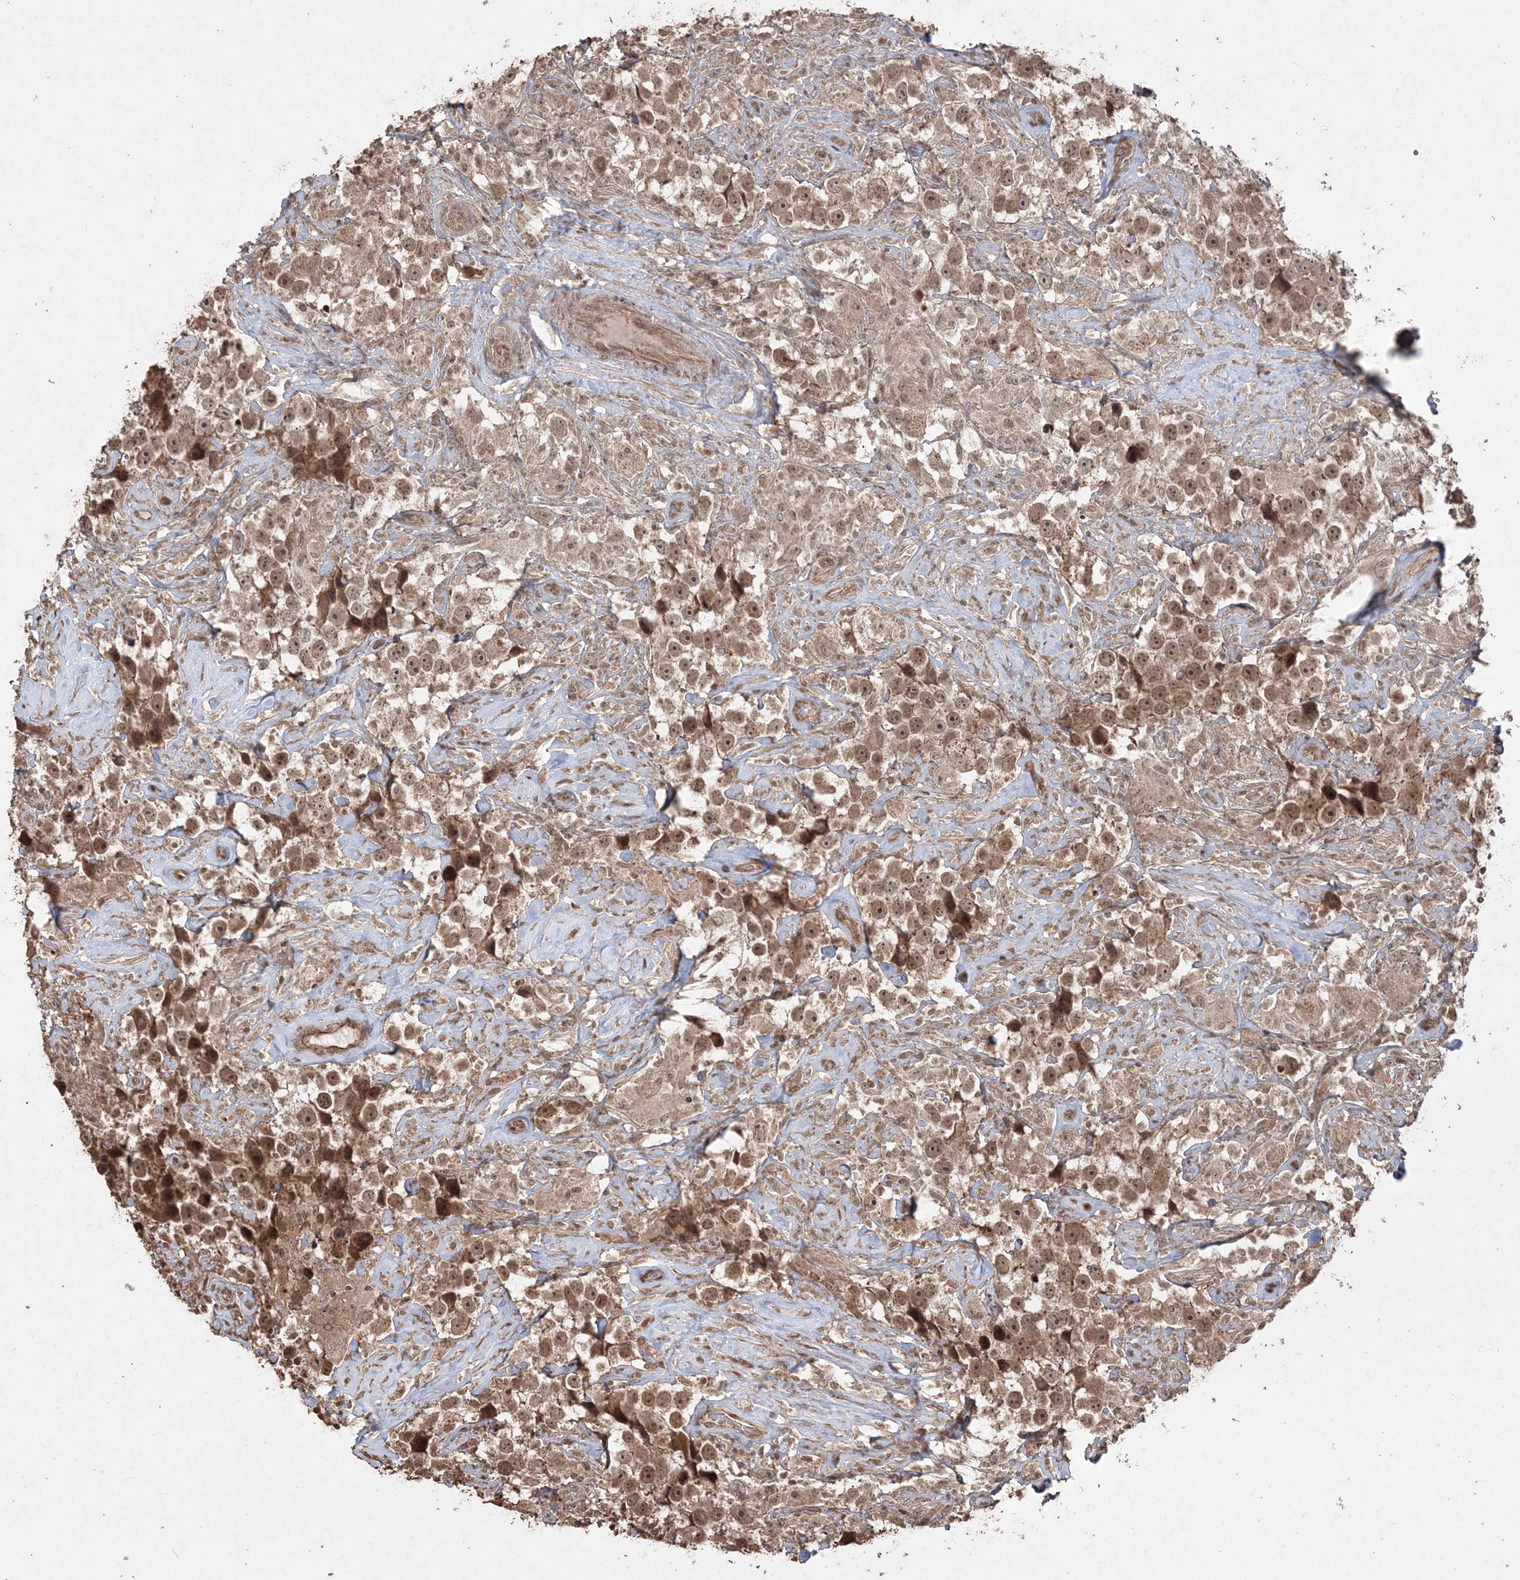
{"staining": {"intensity": "moderate", "quantity": ">75%", "location": "cytoplasmic/membranous,nuclear"}, "tissue": "testis cancer", "cell_type": "Tumor cells", "image_type": "cancer", "snomed": [{"axis": "morphology", "description": "Seminoma, NOS"}, {"axis": "topography", "description": "Testis"}], "caption": "A brown stain labels moderate cytoplasmic/membranous and nuclear staining of a protein in human testis seminoma tumor cells.", "gene": "EHHADH", "patient": {"sex": "male", "age": 49}}